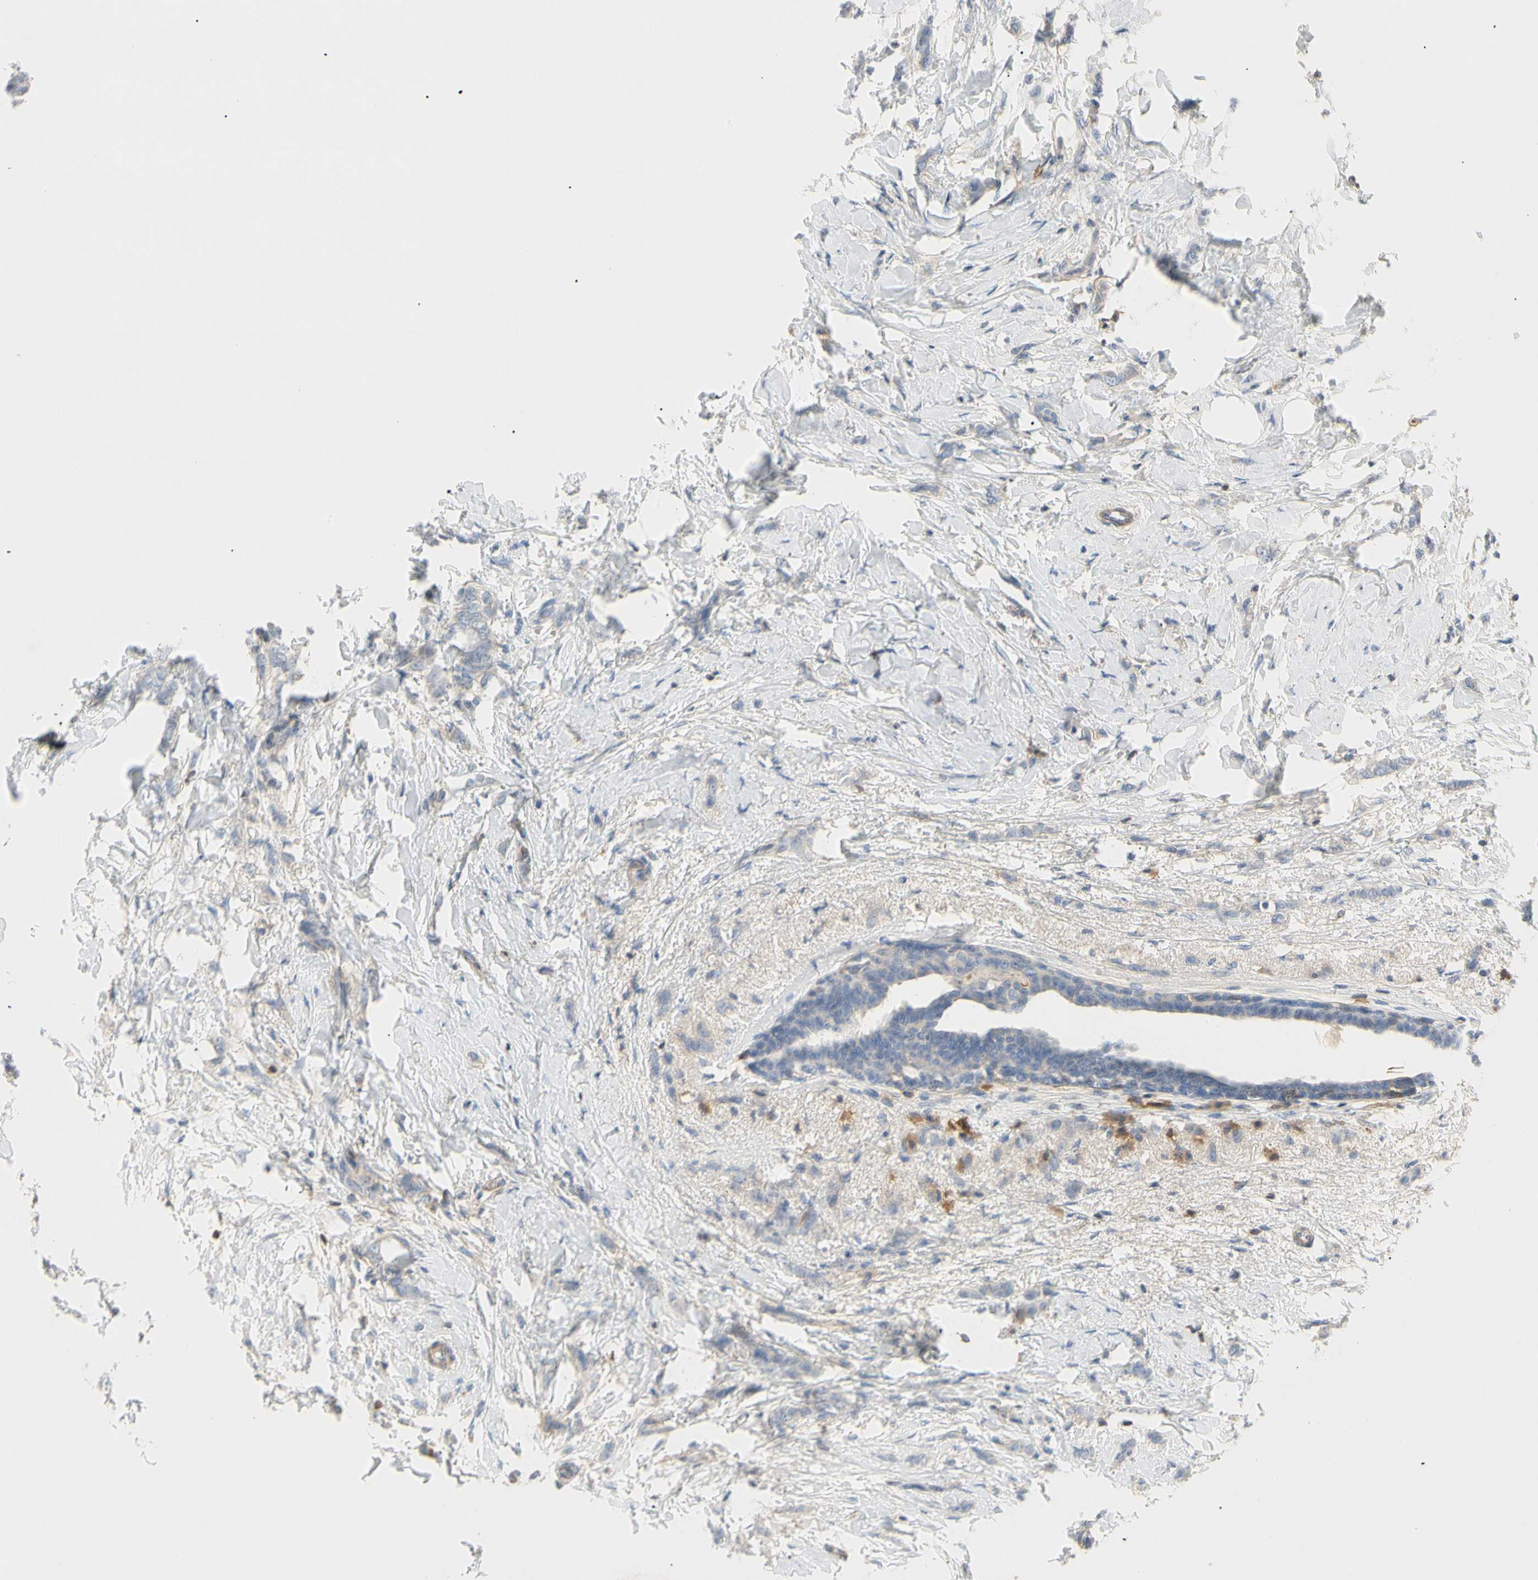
{"staining": {"intensity": "negative", "quantity": "none", "location": "none"}, "tissue": "breast cancer", "cell_type": "Tumor cells", "image_type": "cancer", "snomed": [{"axis": "morphology", "description": "Lobular carcinoma, in situ"}, {"axis": "morphology", "description": "Lobular carcinoma"}, {"axis": "topography", "description": "Breast"}], "caption": "Immunohistochemistry histopathology image of breast cancer stained for a protein (brown), which displays no expression in tumor cells.", "gene": "TNFRSF18", "patient": {"sex": "female", "age": 41}}